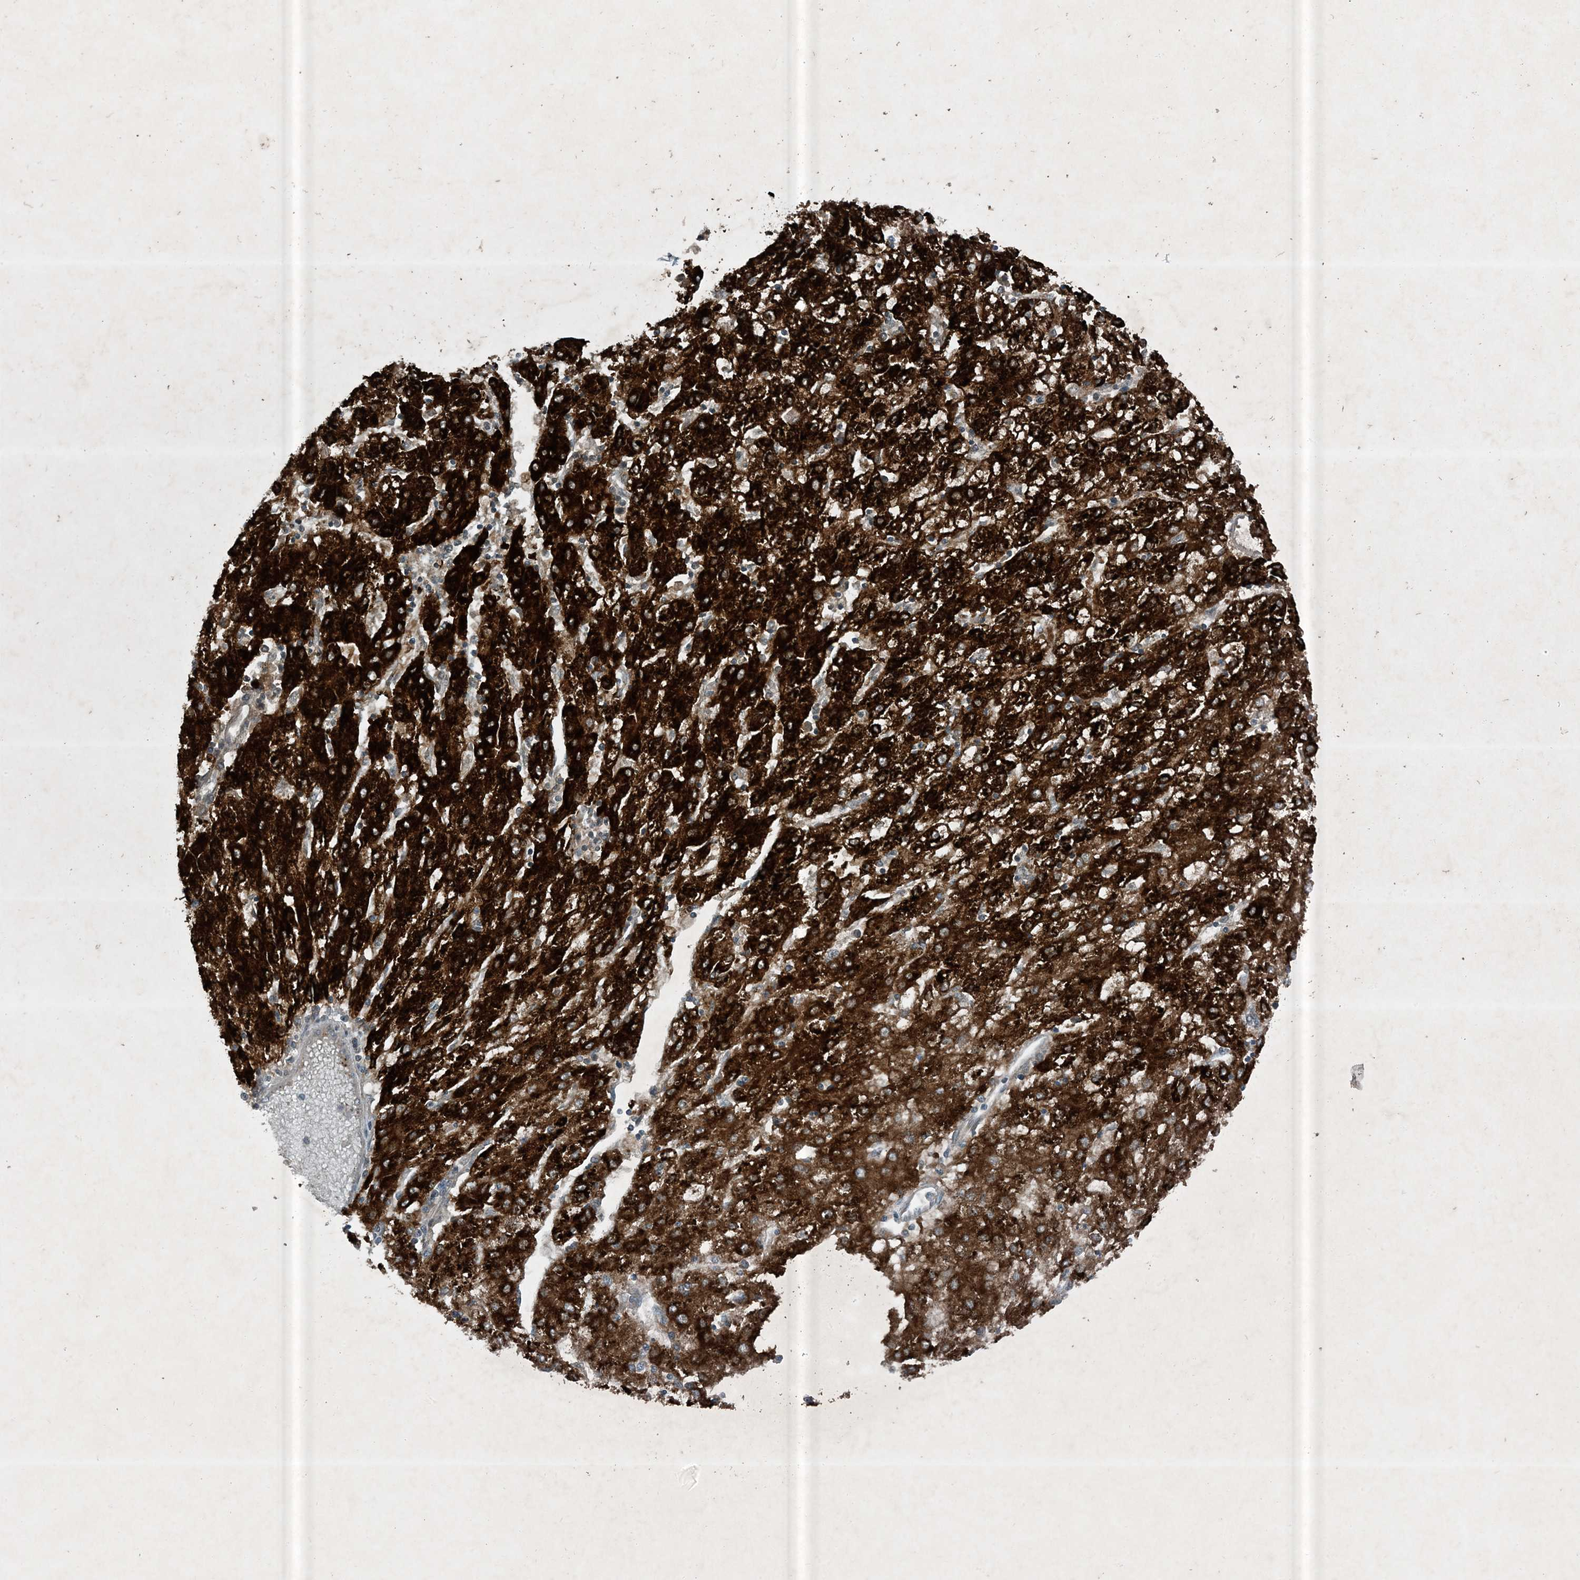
{"staining": {"intensity": "strong", "quantity": ">75%", "location": "cytoplasmic/membranous"}, "tissue": "liver cancer", "cell_type": "Tumor cells", "image_type": "cancer", "snomed": [{"axis": "morphology", "description": "Carcinoma, Hepatocellular, NOS"}, {"axis": "topography", "description": "Liver"}], "caption": "Protein analysis of liver hepatocellular carcinoma tissue exhibits strong cytoplasmic/membranous positivity in approximately >75% of tumor cells.", "gene": "MDN1", "patient": {"sex": "male", "age": 72}}